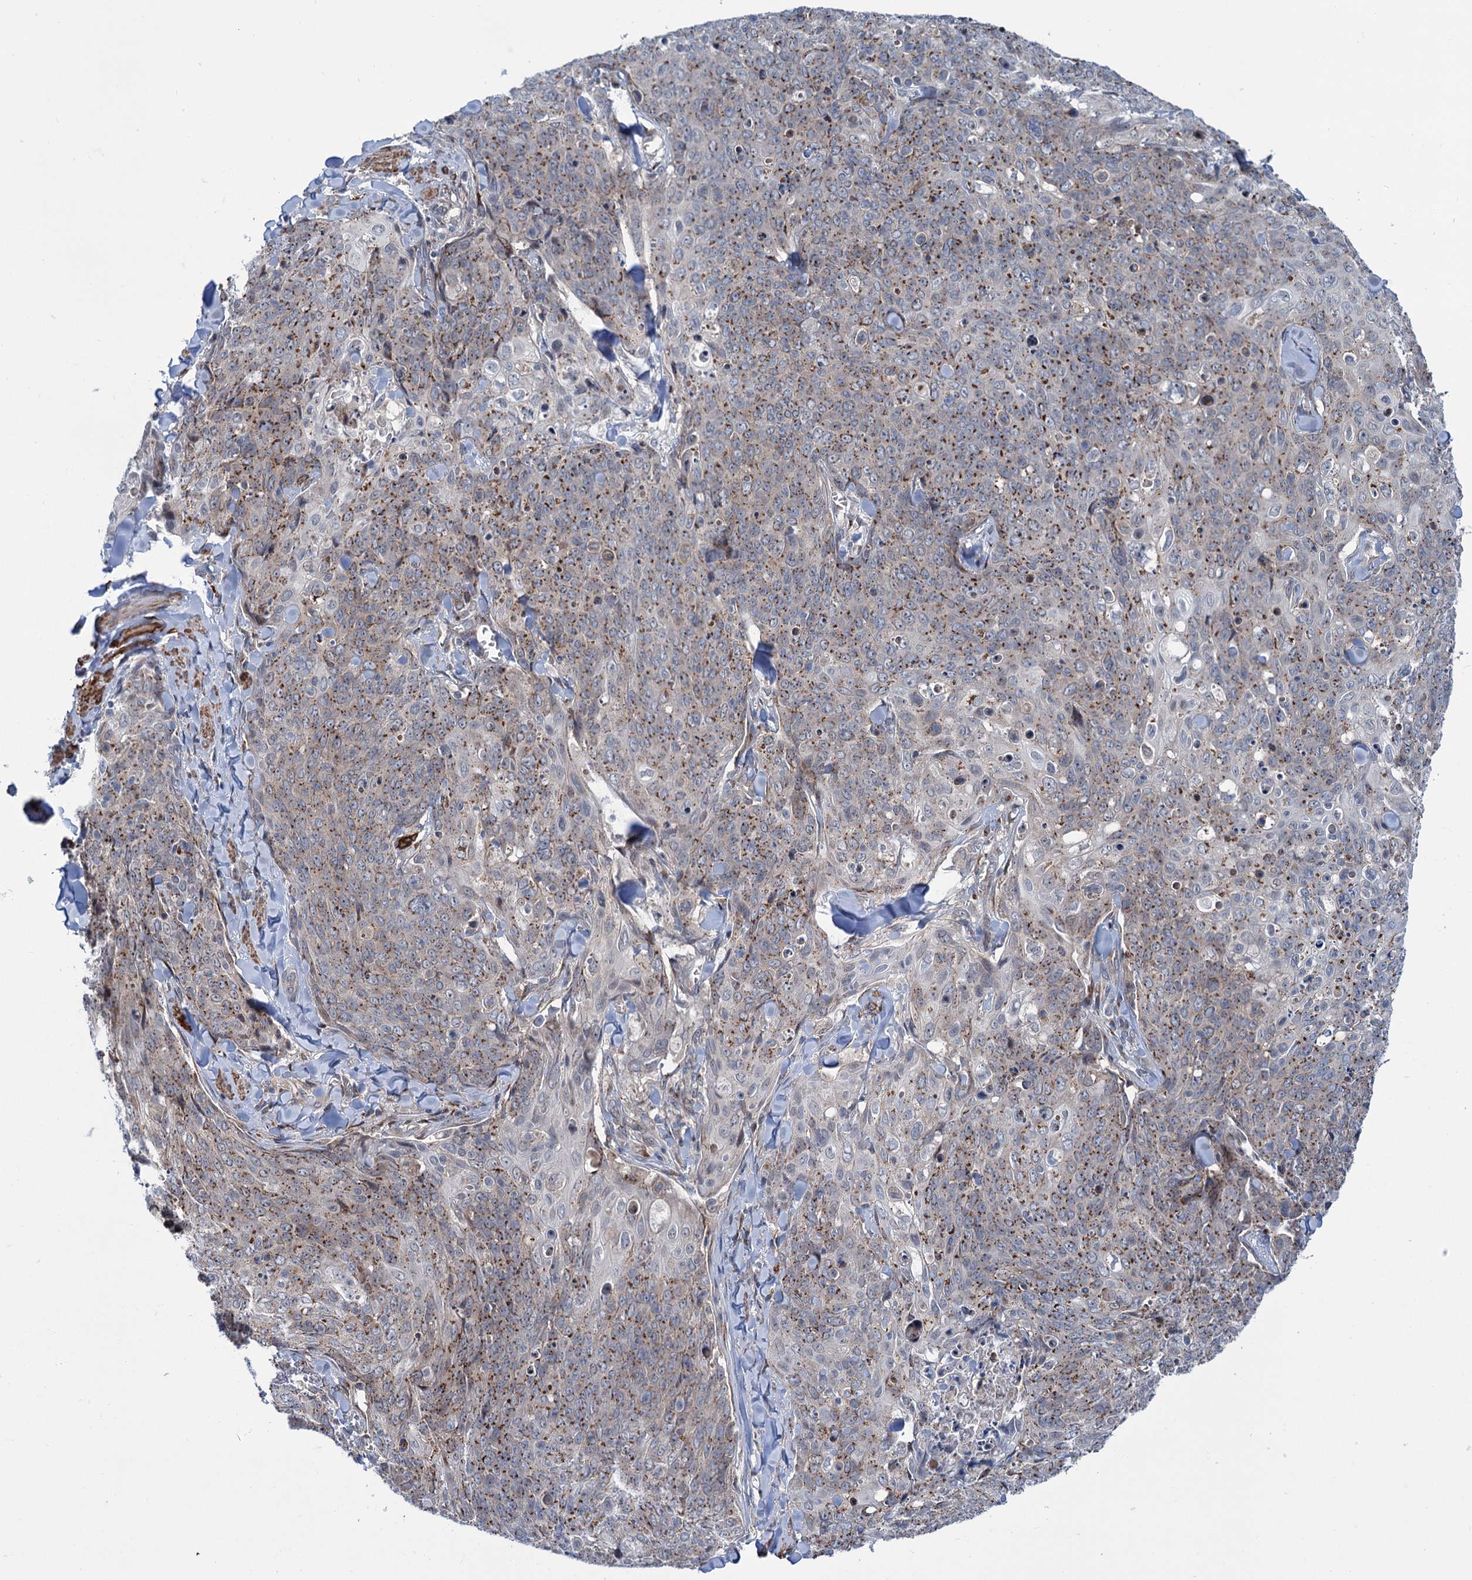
{"staining": {"intensity": "moderate", "quantity": ">75%", "location": "cytoplasmic/membranous"}, "tissue": "skin cancer", "cell_type": "Tumor cells", "image_type": "cancer", "snomed": [{"axis": "morphology", "description": "Squamous cell carcinoma, NOS"}, {"axis": "topography", "description": "Skin"}, {"axis": "topography", "description": "Vulva"}], "caption": "Squamous cell carcinoma (skin) was stained to show a protein in brown. There is medium levels of moderate cytoplasmic/membranous staining in about >75% of tumor cells.", "gene": "ELP4", "patient": {"sex": "female", "age": 85}}